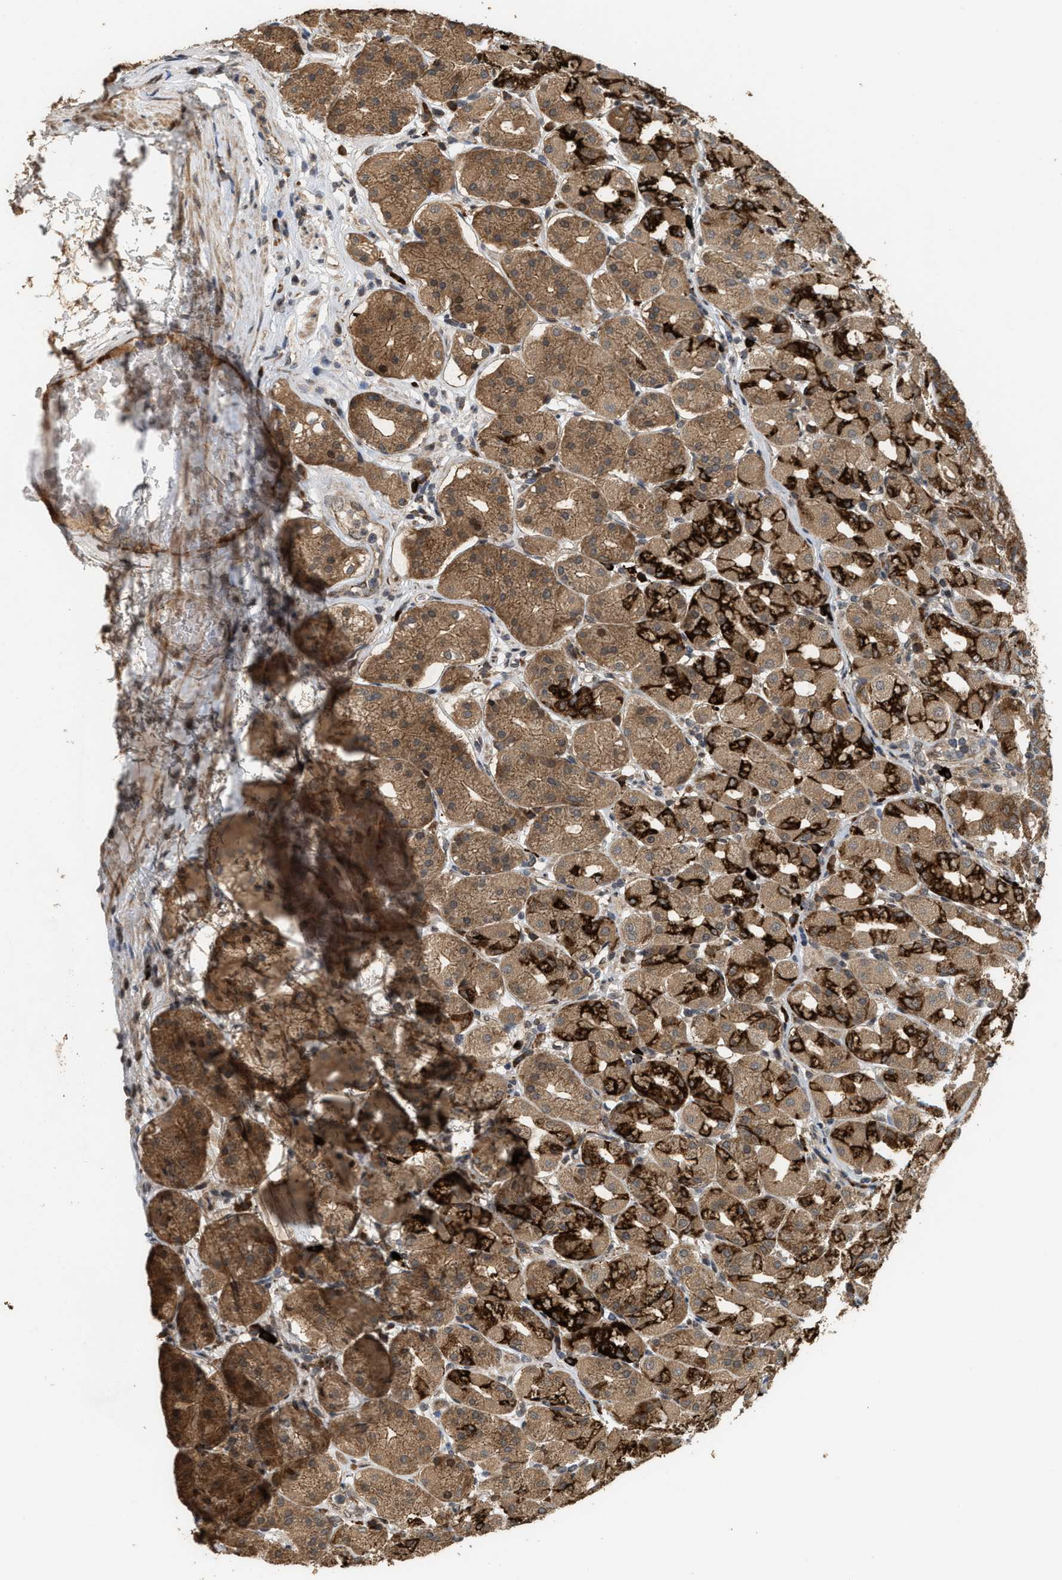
{"staining": {"intensity": "strong", "quantity": ">75%", "location": "cytoplasmic/membranous"}, "tissue": "stomach", "cell_type": "Glandular cells", "image_type": "normal", "snomed": [{"axis": "morphology", "description": "Normal tissue, NOS"}, {"axis": "topography", "description": "Stomach"}, {"axis": "topography", "description": "Stomach, lower"}], "caption": "Normal stomach was stained to show a protein in brown. There is high levels of strong cytoplasmic/membranous positivity in about >75% of glandular cells. The staining was performed using DAB, with brown indicating positive protein expression. Nuclei are stained blue with hematoxylin.", "gene": "ELP2", "patient": {"sex": "female", "age": 56}}